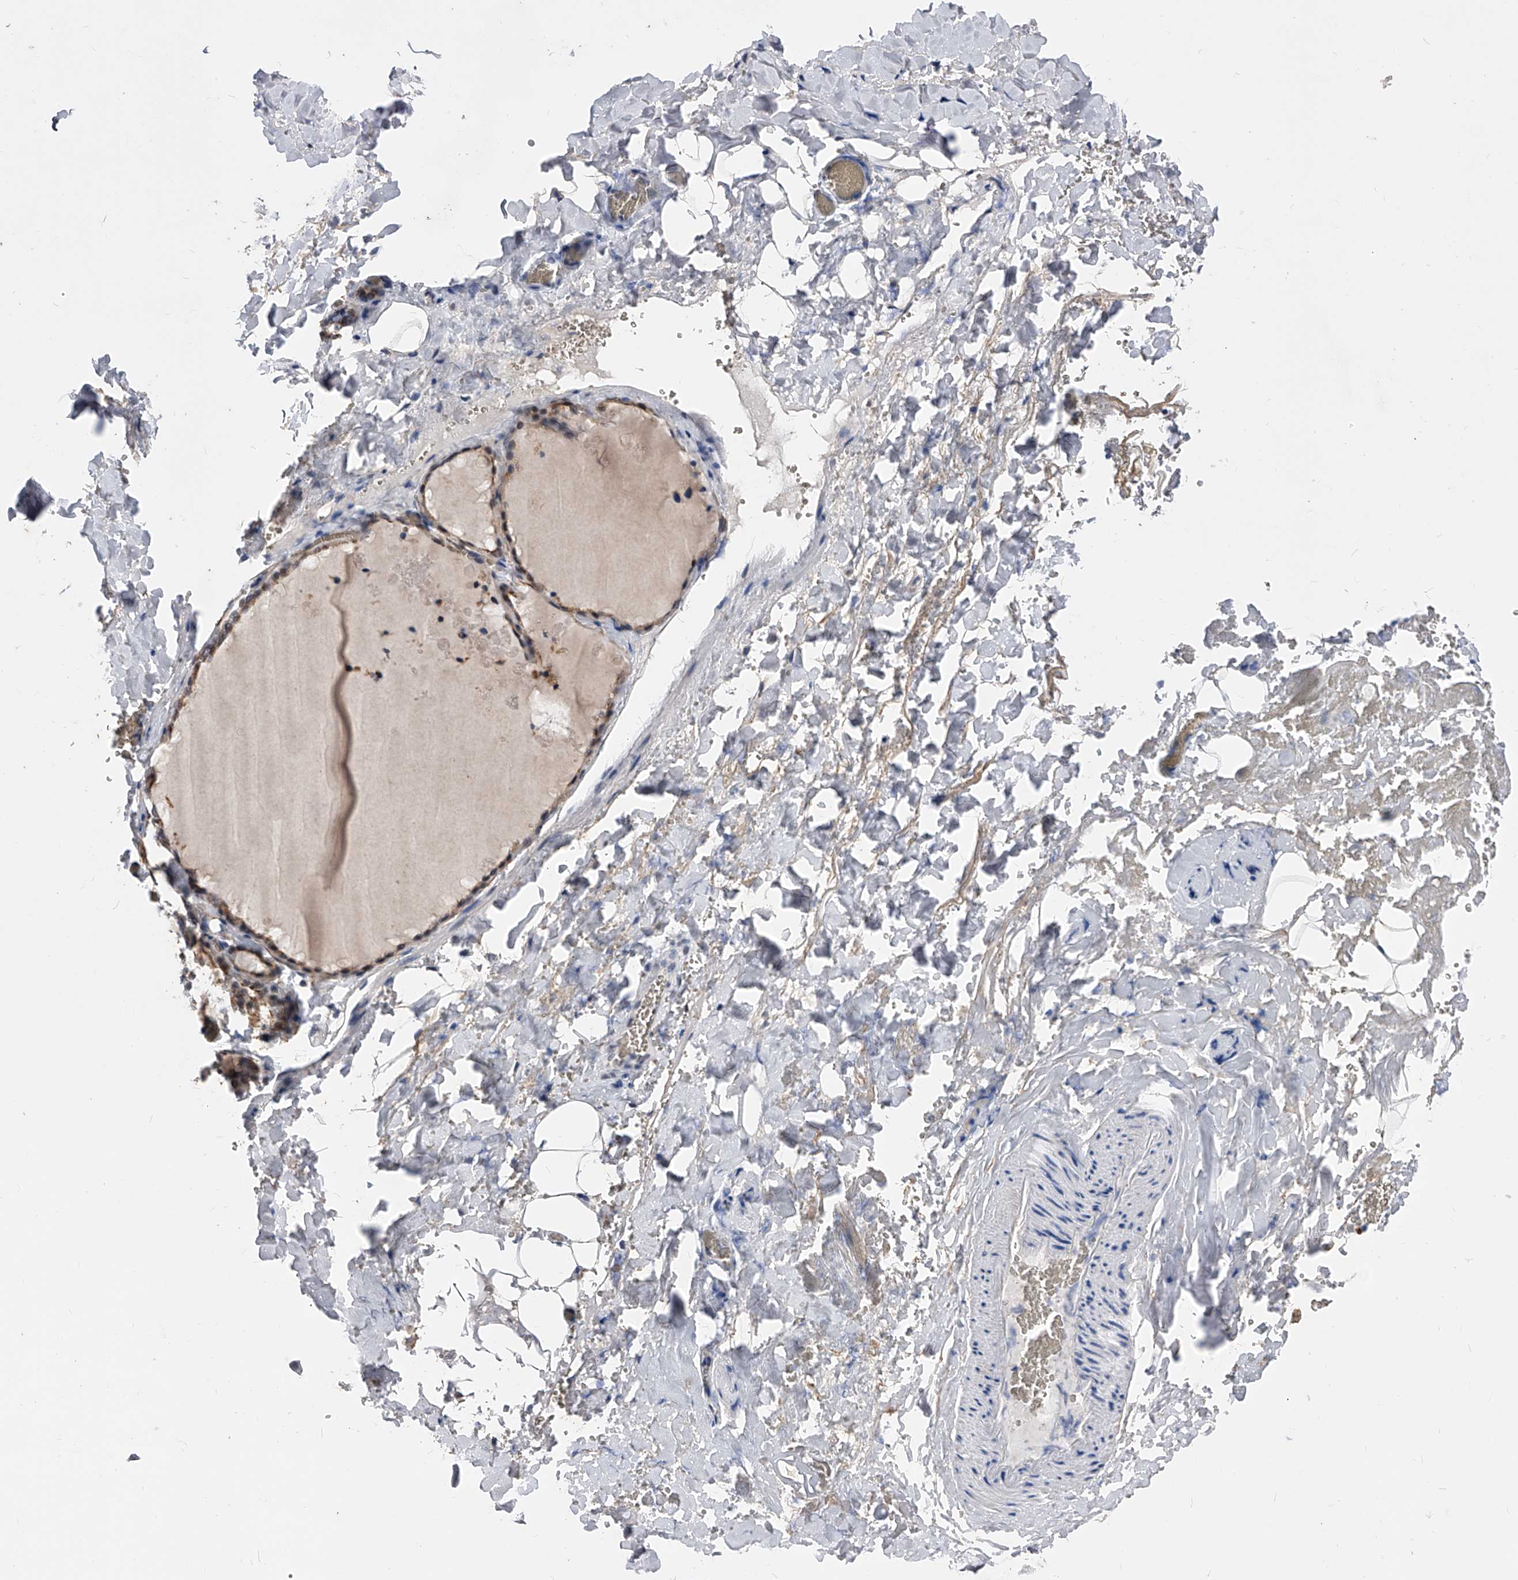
{"staining": {"intensity": "moderate", "quantity": "25%-75%", "location": "cytoplasmic/membranous"}, "tissue": "thyroid gland", "cell_type": "Glandular cells", "image_type": "normal", "snomed": [{"axis": "morphology", "description": "Normal tissue, NOS"}, {"axis": "topography", "description": "Thyroid gland"}], "caption": "Immunohistochemical staining of normal thyroid gland displays moderate cytoplasmic/membranous protein positivity in approximately 25%-75% of glandular cells.", "gene": "ZNF529", "patient": {"sex": "female", "age": 22}}